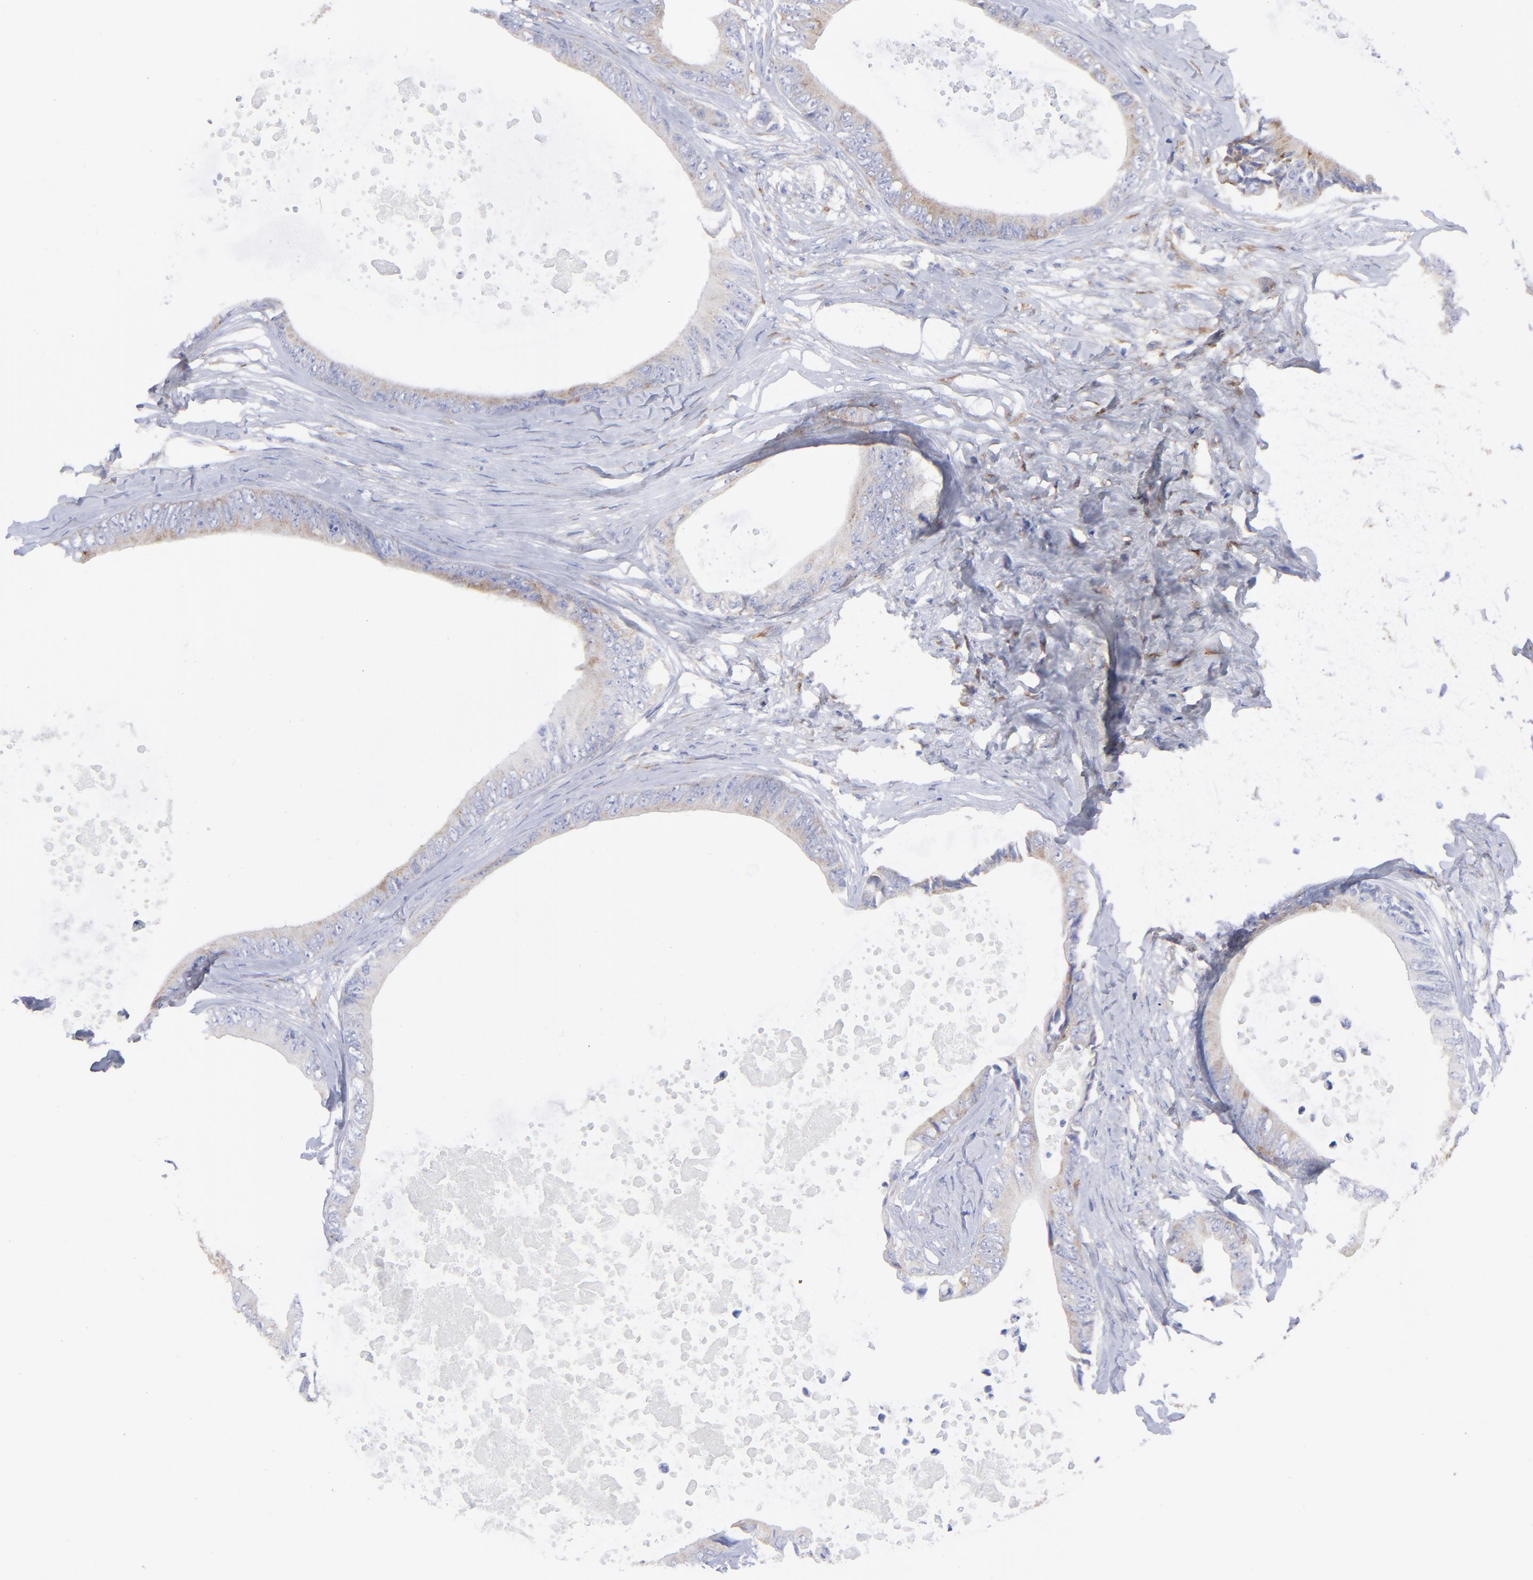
{"staining": {"intensity": "weak", "quantity": ">75%", "location": "cytoplasmic/membranous"}, "tissue": "colorectal cancer", "cell_type": "Tumor cells", "image_type": "cancer", "snomed": [{"axis": "morphology", "description": "Normal tissue, NOS"}, {"axis": "morphology", "description": "Adenocarcinoma, NOS"}, {"axis": "topography", "description": "Rectum"}, {"axis": "topography", "description": "Peripheral nerve tissue"}], "caption": "Immunohistochemistry (IHC) of adenocarcinoma (colorectal) exhibits low levels of weak cytoplasmic/membranous staining in approximately >75% of tumor cells.", "gene": "EIF2AK2", "patient": {"sex": "female", "age": 77}}